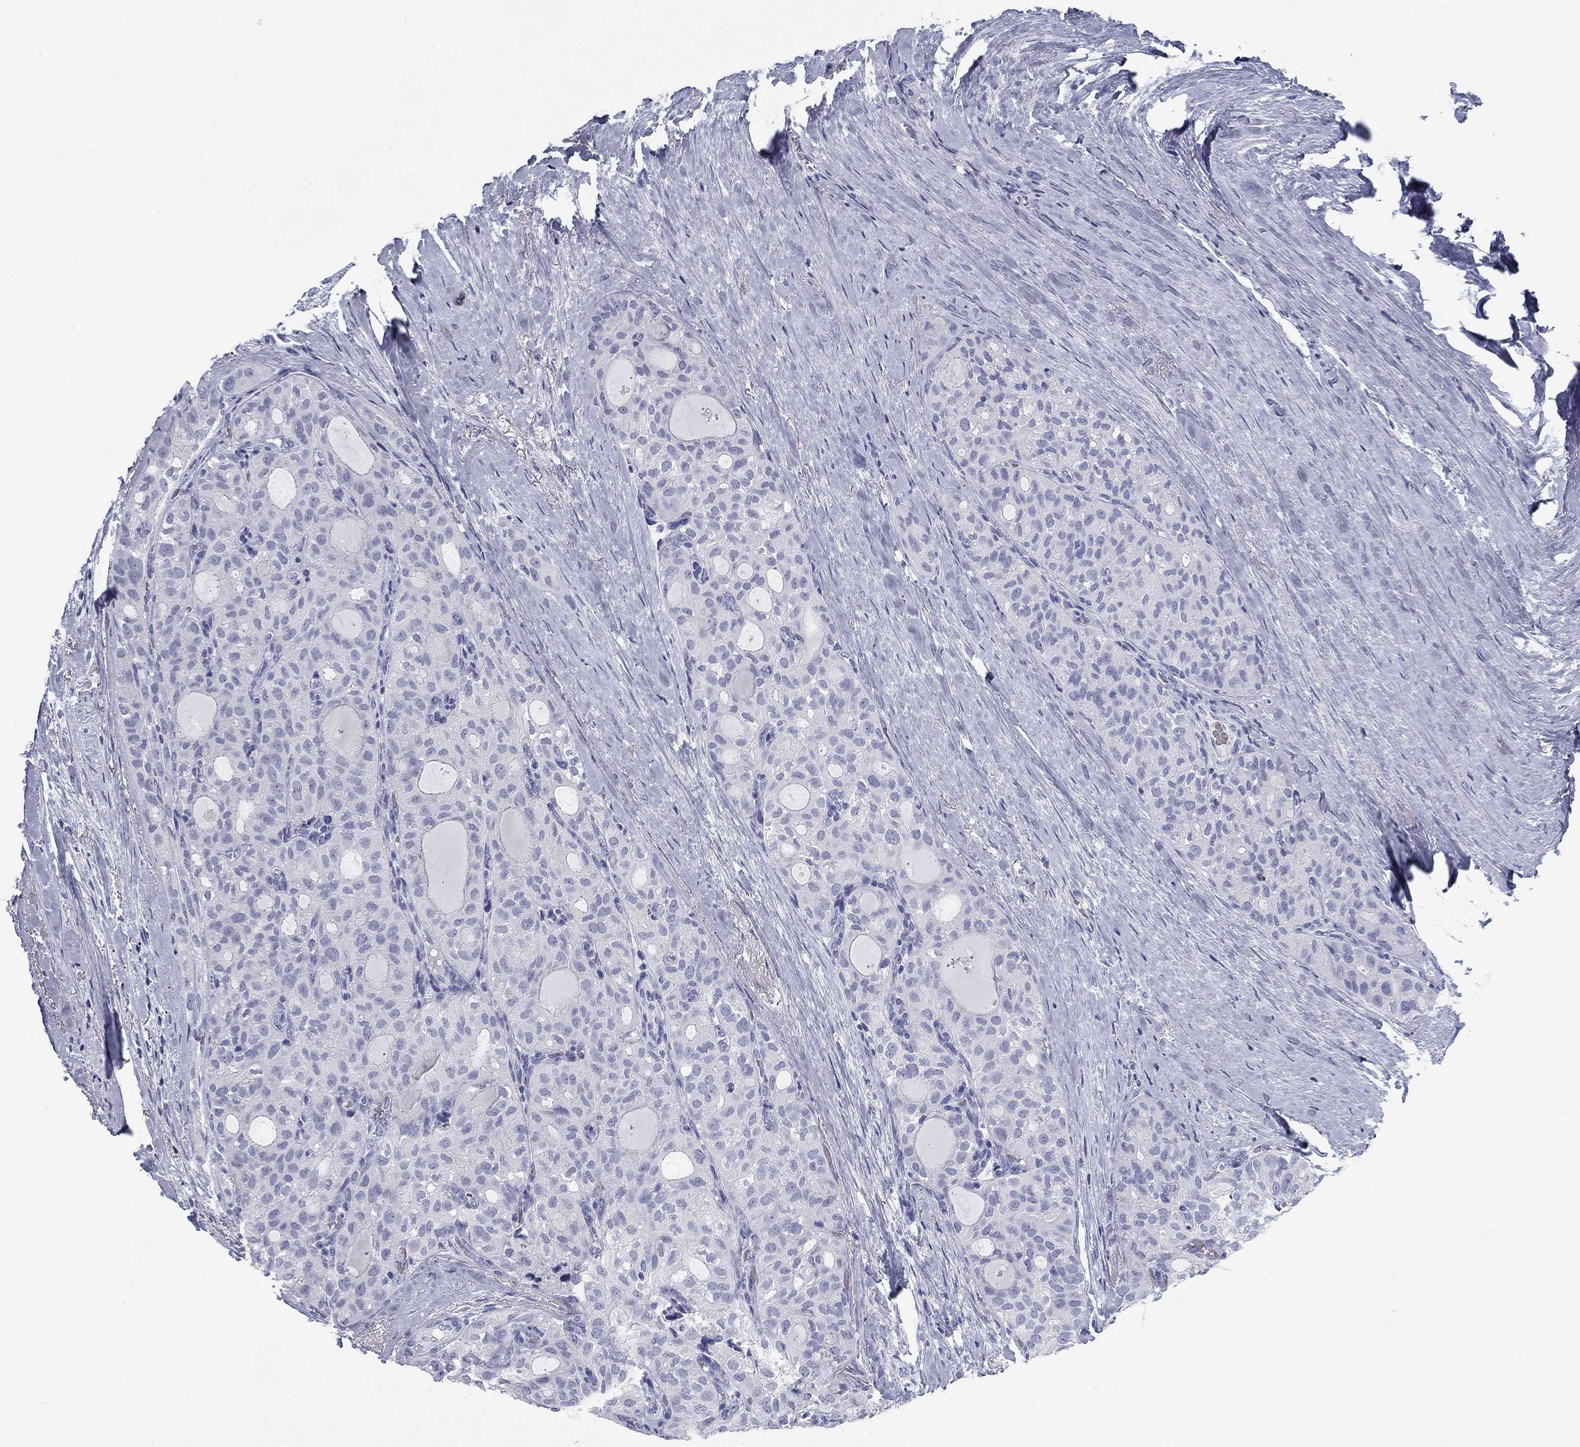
{"staining": {"intensity": "negative", "quantity": "none", "location": "none"}, "tissue": "thyroid cancer", "cell_type": "Tumor cells", "image_type": "cancer", "snomed": [{"axis": "morphology", "description": "Follicular adenoma carcinoma, NOS"}, {"axis": "topography", "description": "Thyroid gland"}], "caption": "Tumor cells show no significant protein expression in thyroid cancer.", "gene": "CALB1", "patient": {"sex": "male", "age": 75}}